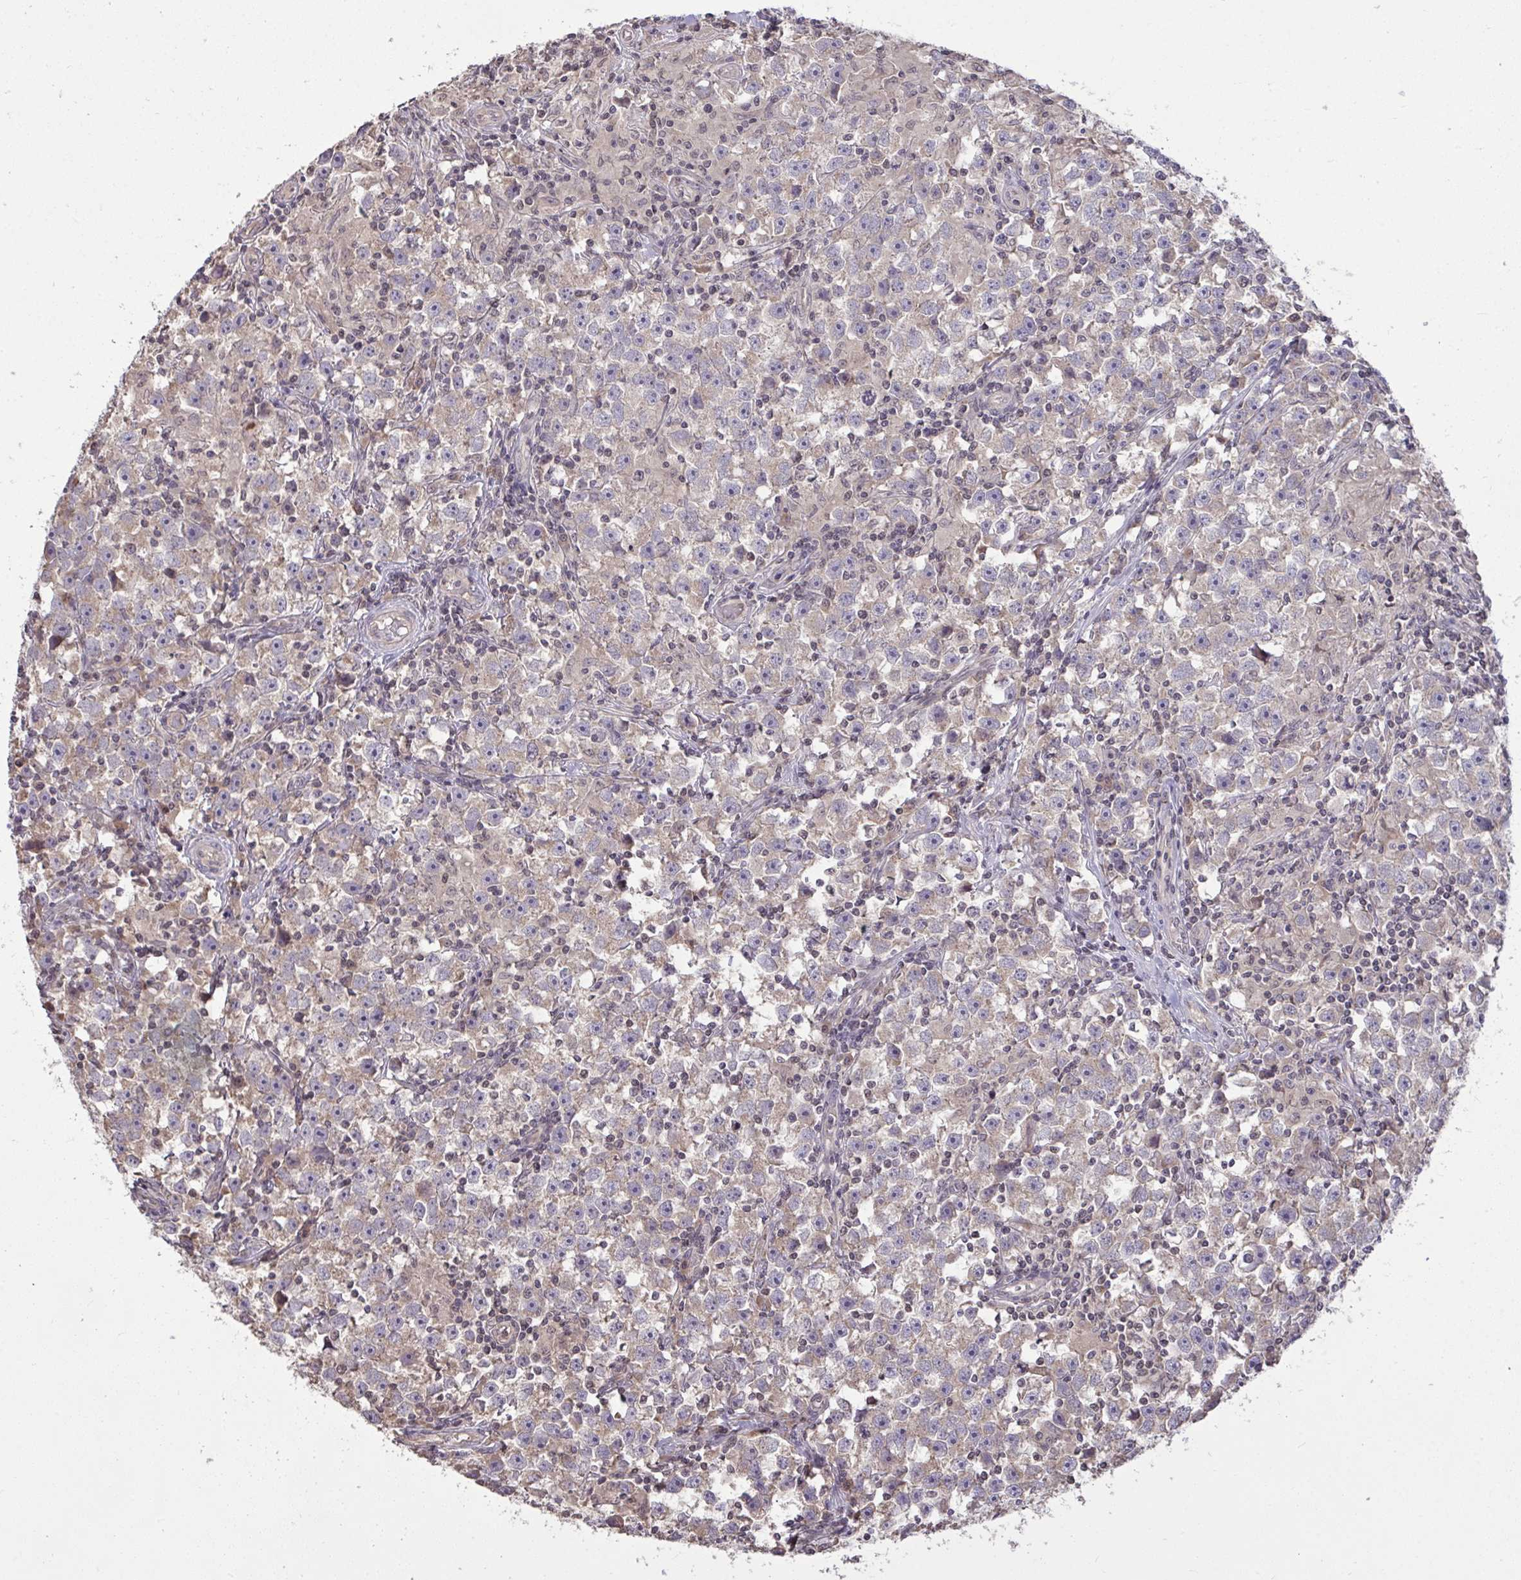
{"staining": {"intensity": "moderate", "quantity": ">75%", "location": "cytoplasmic/membranous"}, "tissue": "testis cancer", "cell_type": "Tumor cells", "image_type": "cancer", "snomed": [{"axis": "morphology", "description": "Seminoma, NOS"}, {"axis": "topography", "description": "Testis"}], "caption": "IHC staining of testis seminoma, which shows medium levels of moderate cytoplasmic/membranous expression in approximately >75% of tumor cells indicating moderate cytoplasmic/membranous protein staining. The staining was performed using DAB (brown) for protein detection and nuclei were counterstained in hematoxylin (blue).", "gene": "CYP20A1", "patient": {"sex": "male", "age": 33}}